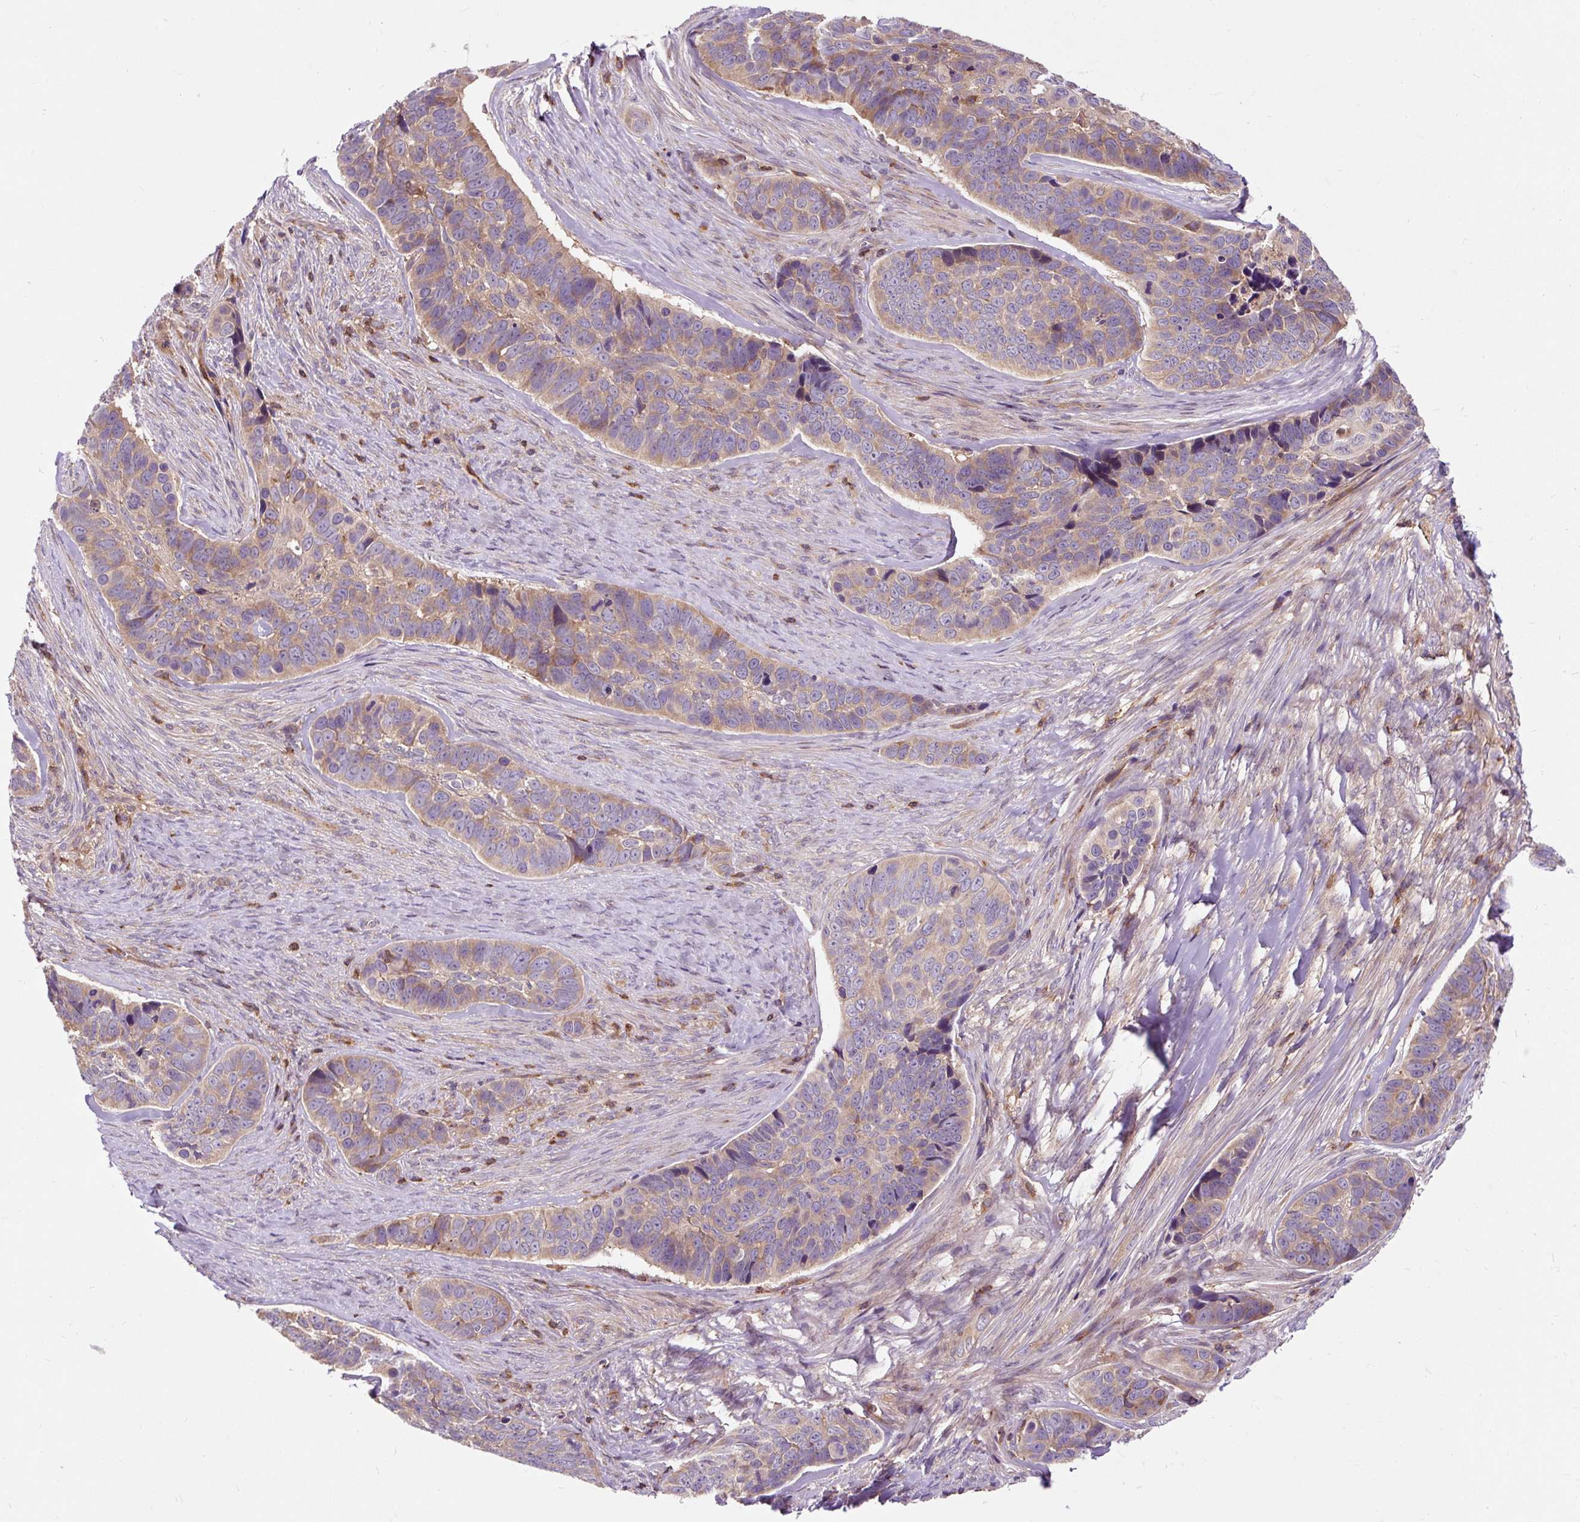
{"staining": {"intensity": "weak", "quantity": ">75%", "location": "cytoplasmic/membranous"}, "tissue": "skin cancer", "cell_type": "Tumor cells", "image_type": "cancer", "snomed": [{"axis": "morphology", "description": "Basal cell carcinoma"}, {"axis": "topography", "description": "Skin"}], "caption": "Approximately >75% of tumor cells in skin cancer (basal cell carcinoma) reveal weak cytoplasmic/membranous protein staining as visualized by brown immunohistochemical staining.", "gene": "CISD3", "patient": {"sex": "female", "age": 82}}